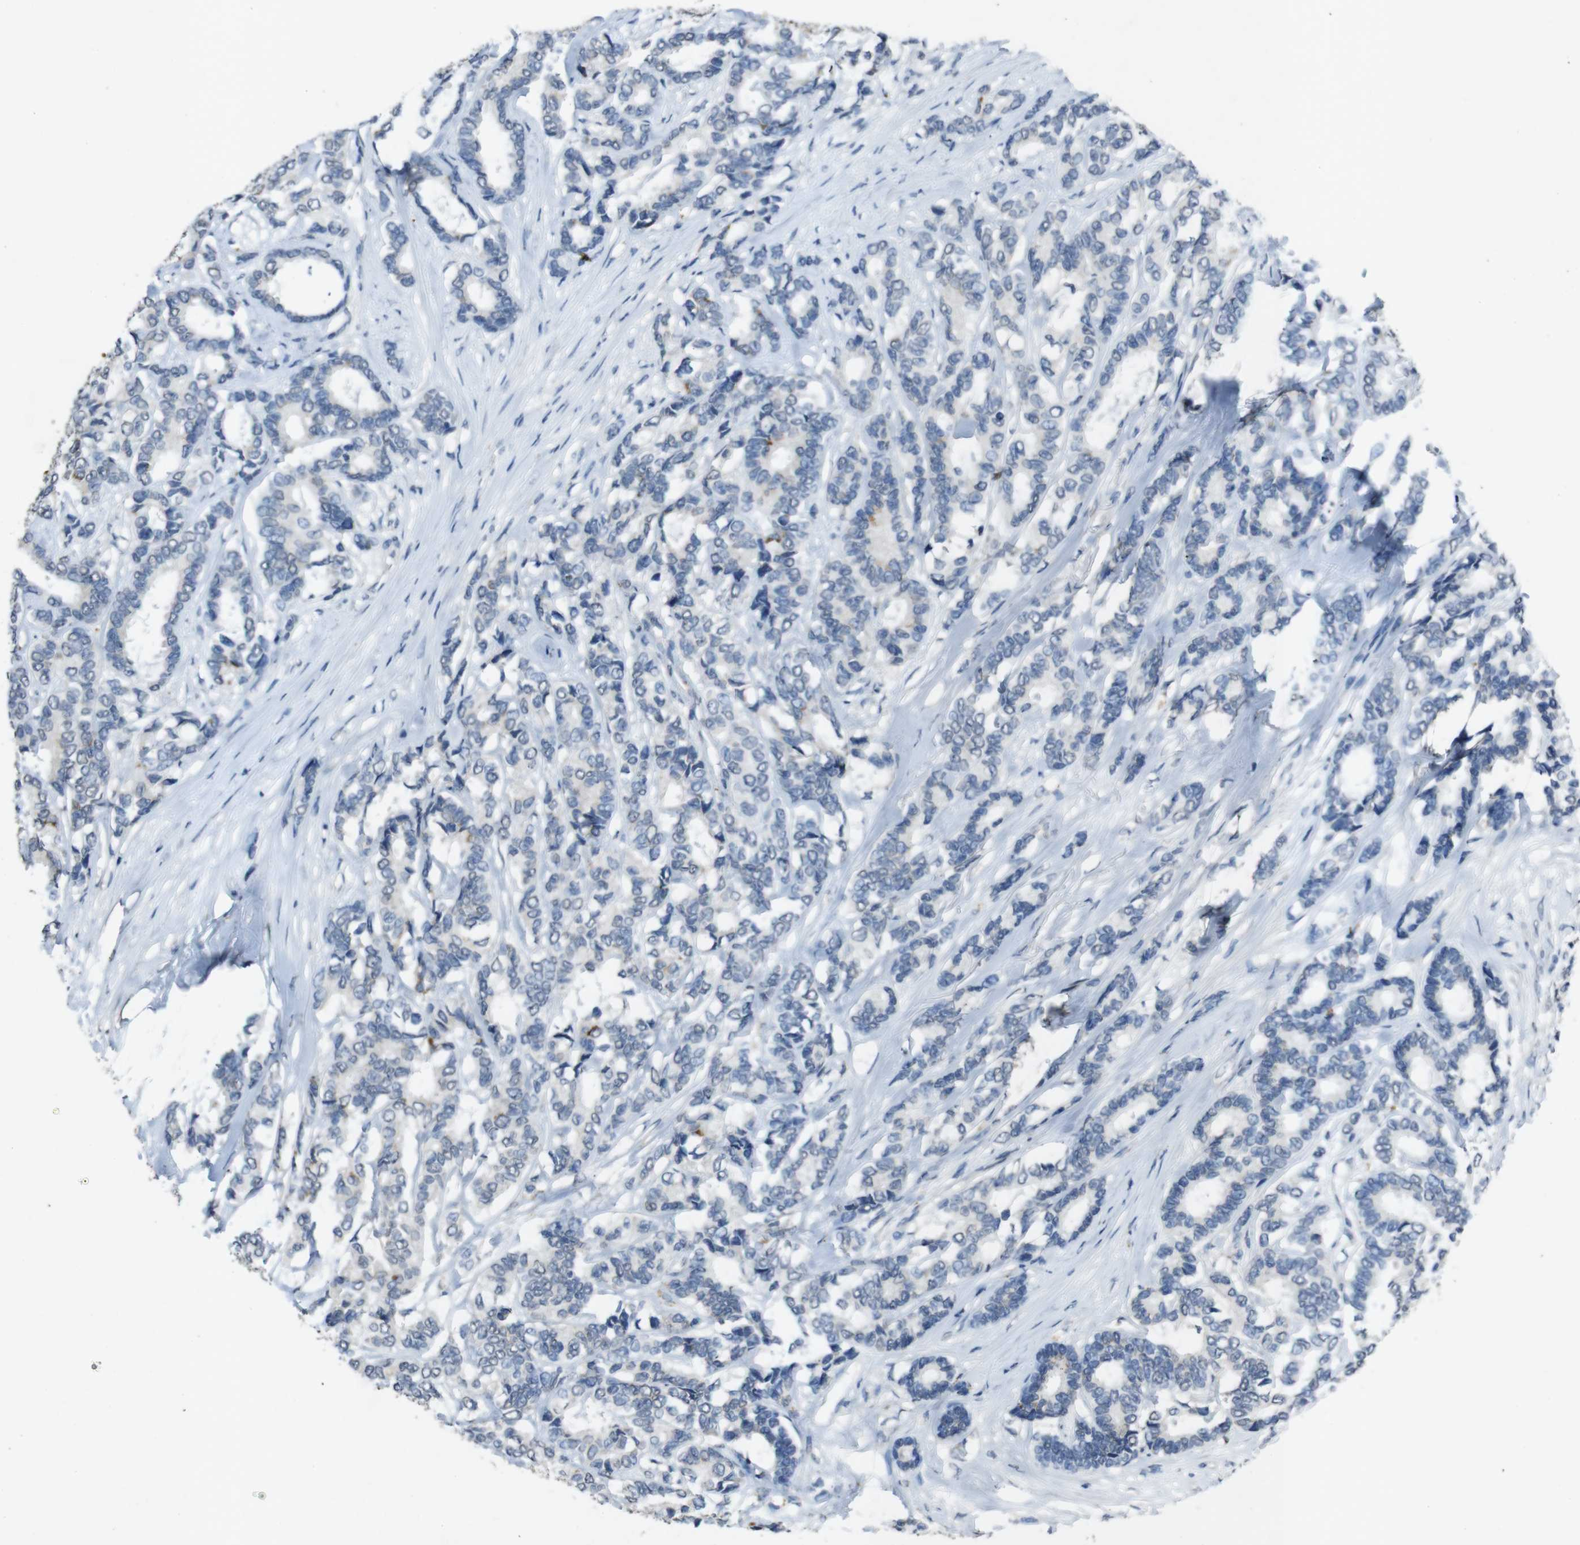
{"staining": {"intensity": "negative", "quantity": "none", "location": "none"}, "tissue": "breast cancer", "cell_type": "Tumor cells", "image_type": "cancer", "snomed": [{"axis": "morphology", "description": "Duct carcinoma"}, {"axis": "topography", "description": "Breast"}], "caption": "Immunohistochemistry (IHC) of breast infiltrating ductal carcinoma demonstrates no expression in tumor cells. (Immunohistochemistry (IHC), brightfield microscopy, high magnification).", "gene": "STBD1", "patient": {"sex": "female", "age": 87}}